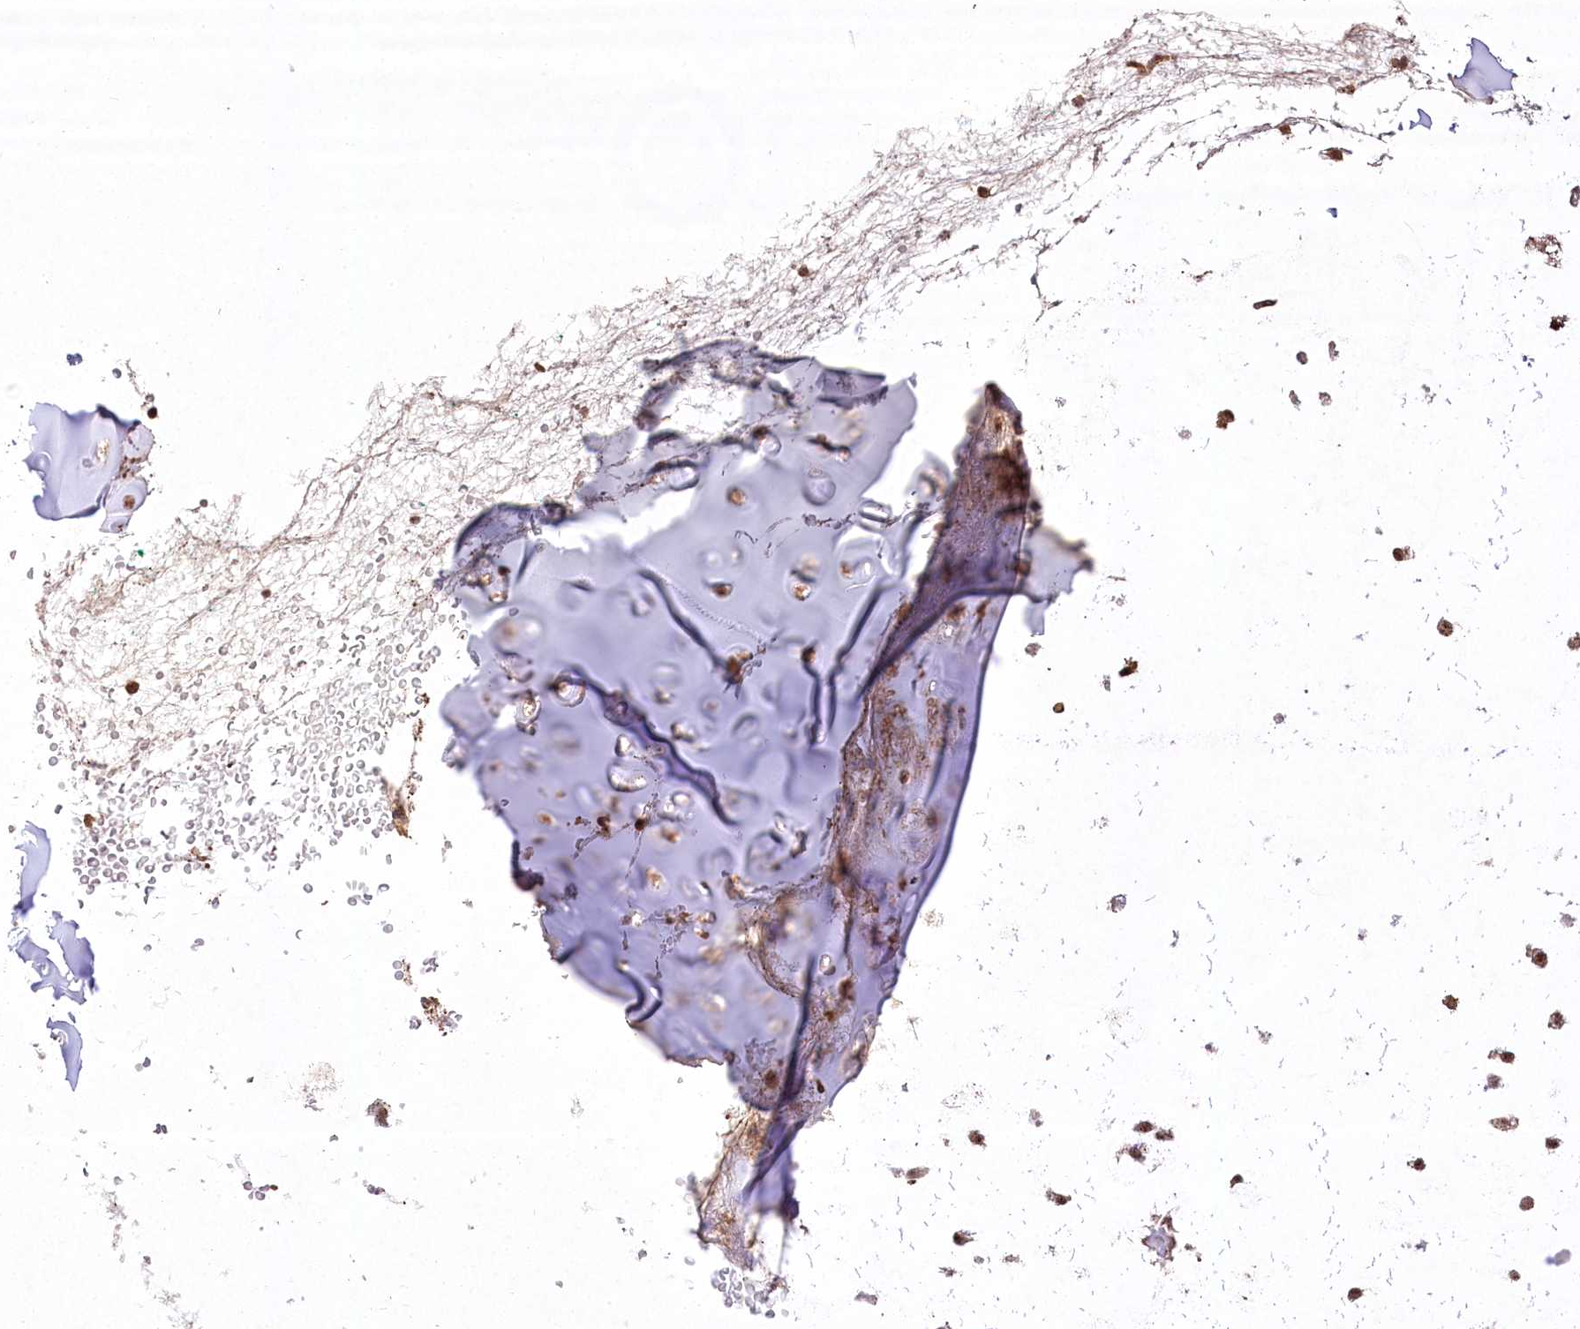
{"staining": {"intensity": "moderate", "quantity": ">75%", "location": "cytoplasmic/membranous,nuclear"}, "tissue": "adipose tissue", "cell_type": "Adipocytes", "image_type": "normal", "snomed": [{"axis": "morphology", "description": "Normal tissue, NOS"}, {"axis": "morphology", "description": "Basal cell carcinoma"}, {"axis": "topography", "description": "Cartilage tissue"}, {"axis": "topography", "description": "Nasopharynx"}, {"axis": "topography", "description": "Oral tissue"}], "caption": "Adipose tissue stained with DAB (3,3'-diaminobenzidine) IHC exhibits medium levels of moderate cytoplasmic/membranous,nuclear positivity in about >75% of adipocytes.", "gene": "PYROXD1", "patient": {"sex": "female", "age": 77}}